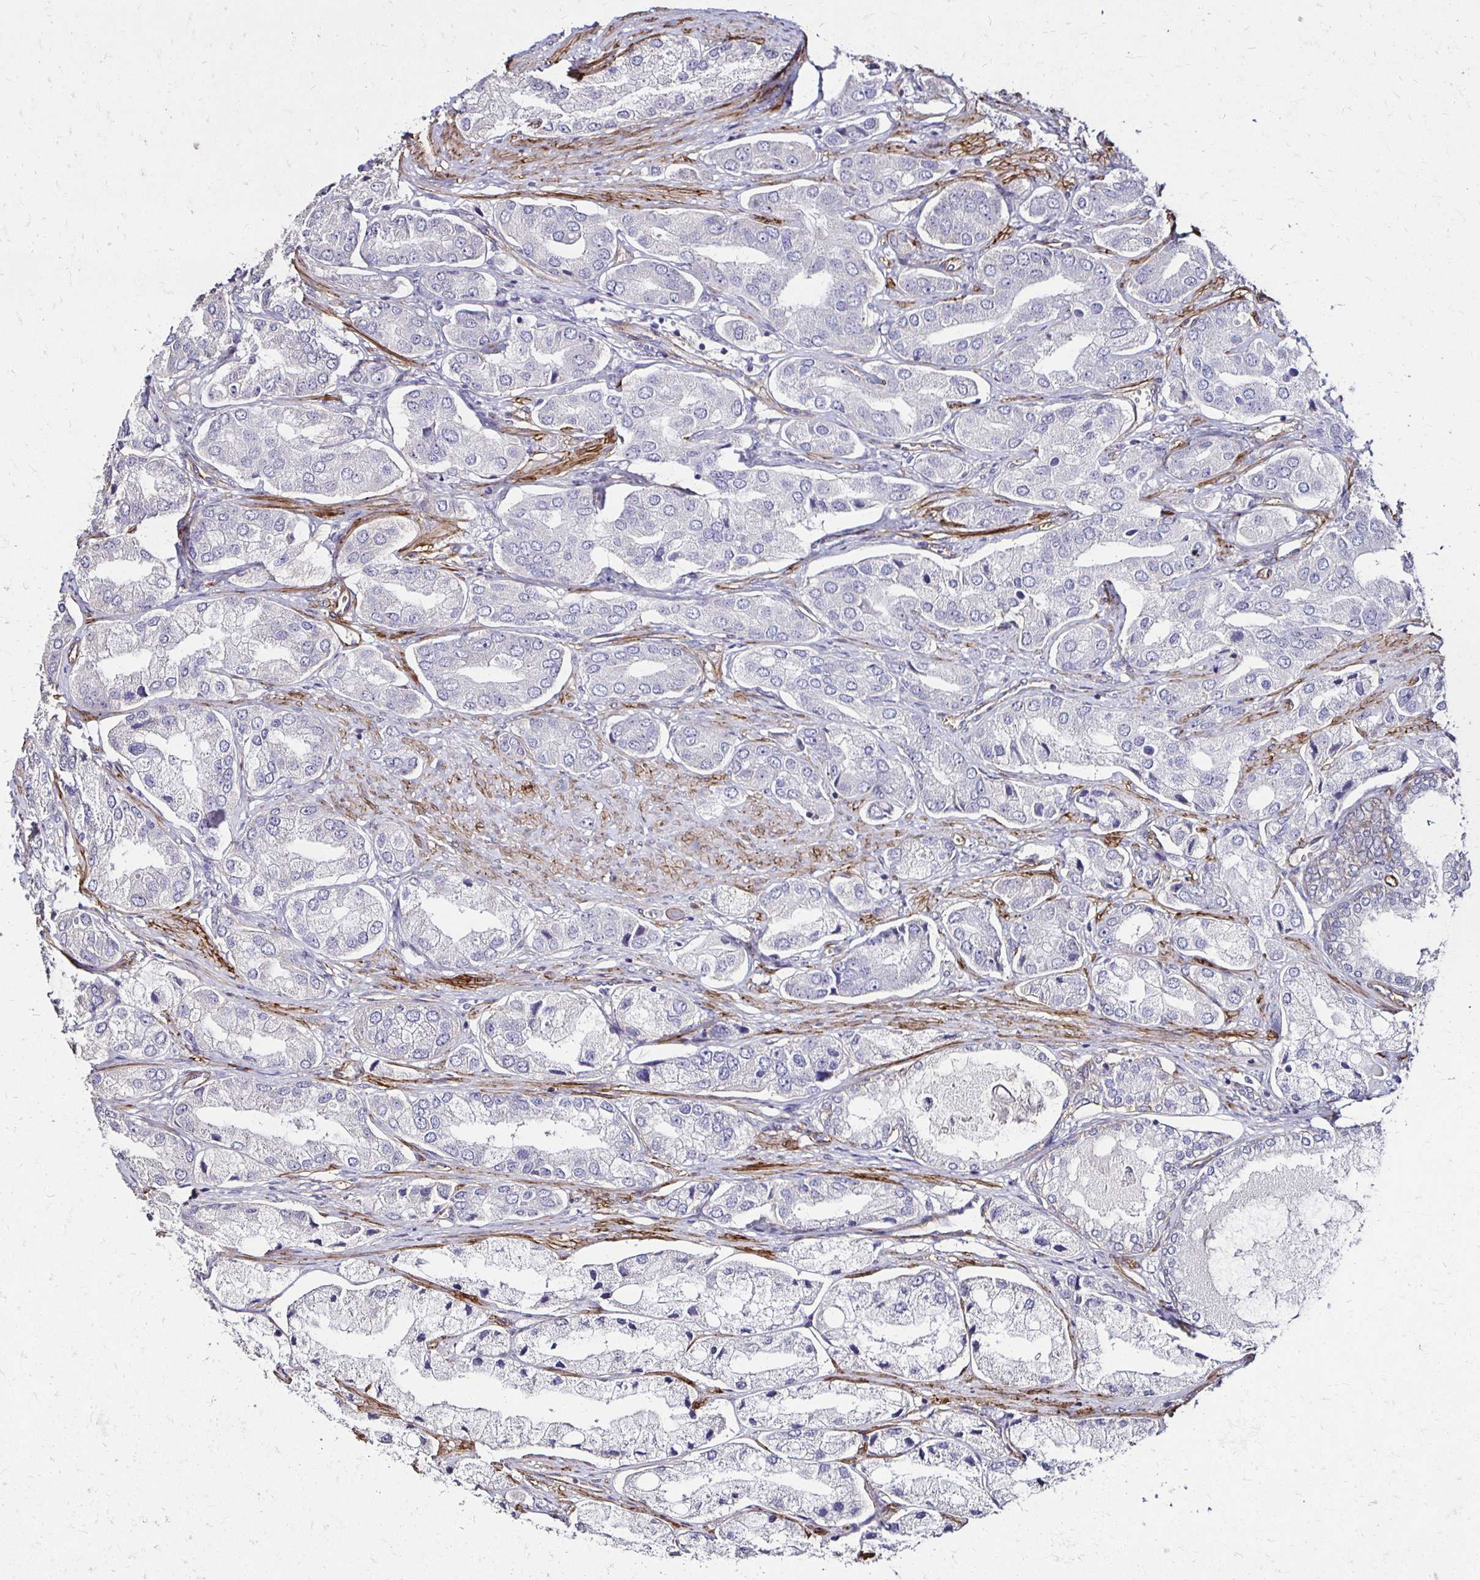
{"staining": {"intensity": "negative", "quantity": "none", "location": "none"}, "tissue": "prostate cancer", "cell_type": "Tumor cells", "image_type": "cancer", "snomed": [{"axis": "morphology", "description": "Adenocarcinoma, Low grade"}, {"axis": "topography", "description": "Prostate"}], "caption": "A high-resolution photomicrograph shows immunohistochemistry staining of prostate cancer (adenocarcinoma (low-grade)), which exhibits no significant positivity in tumor cells.", "gene": "ITGB1", "patient": {"sex": "male", "age": 69}}